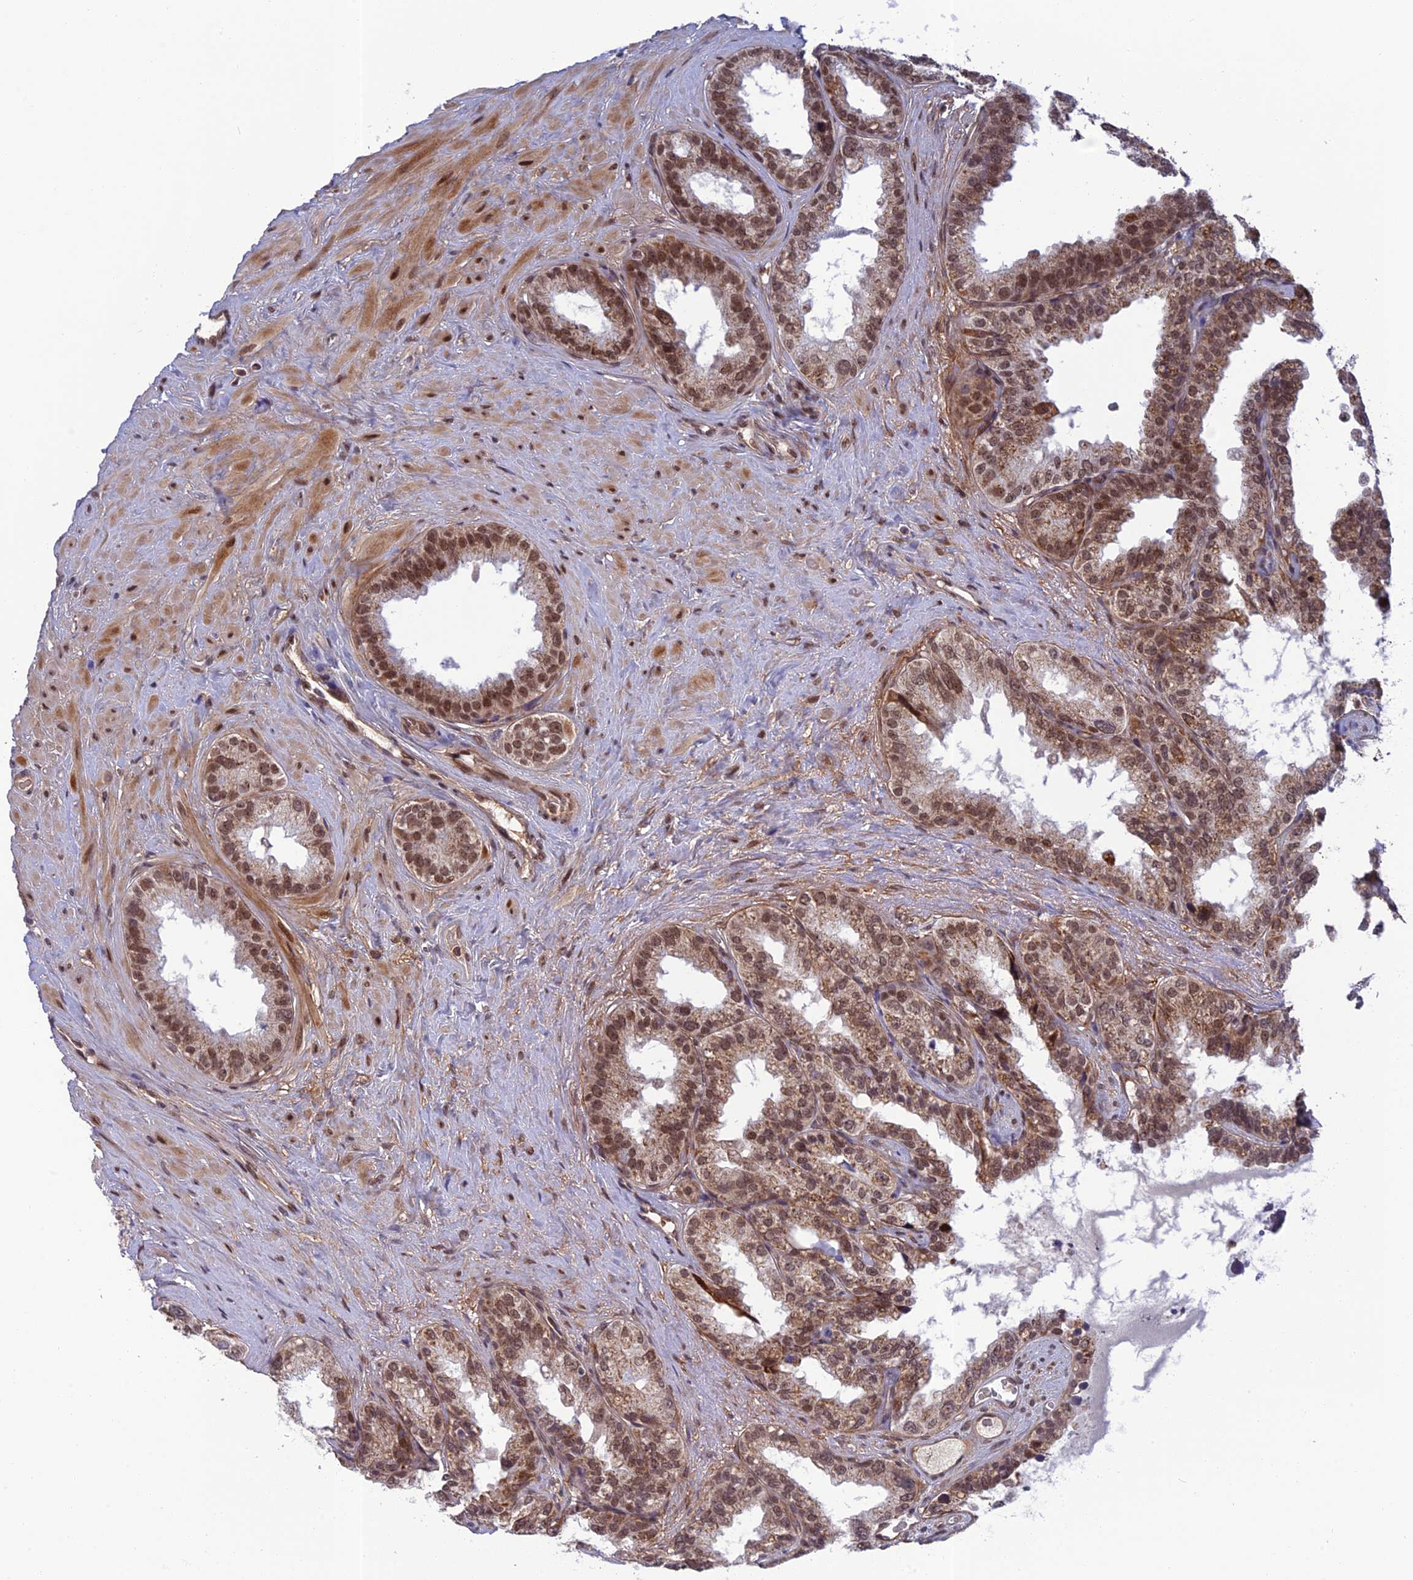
{"staining": {"intensity": "moderate", "quantity": ">75%", "location": "cytoplasmic/membranous,nuclear"}, "tissue": "seminal vesicle", "cell_type": "Glandular cells", "image_type": "normal", "snomed": [{"axis": "morphology", "description": "Normal tissue, NOS"}, {"axis": "topography", "description": "Seminal veicle"}], "caption": "Immunohistochemical staining of benign human seminal vesicle displays >75% levels of moderate cytoplasmic/membranous,nuclear protein expression in about >75% of glandular cells. (DAB IHC with brightfield microscopy, high magnification).", "gene": "REXO1", "patient": {"sex": "male", "age": 80}}